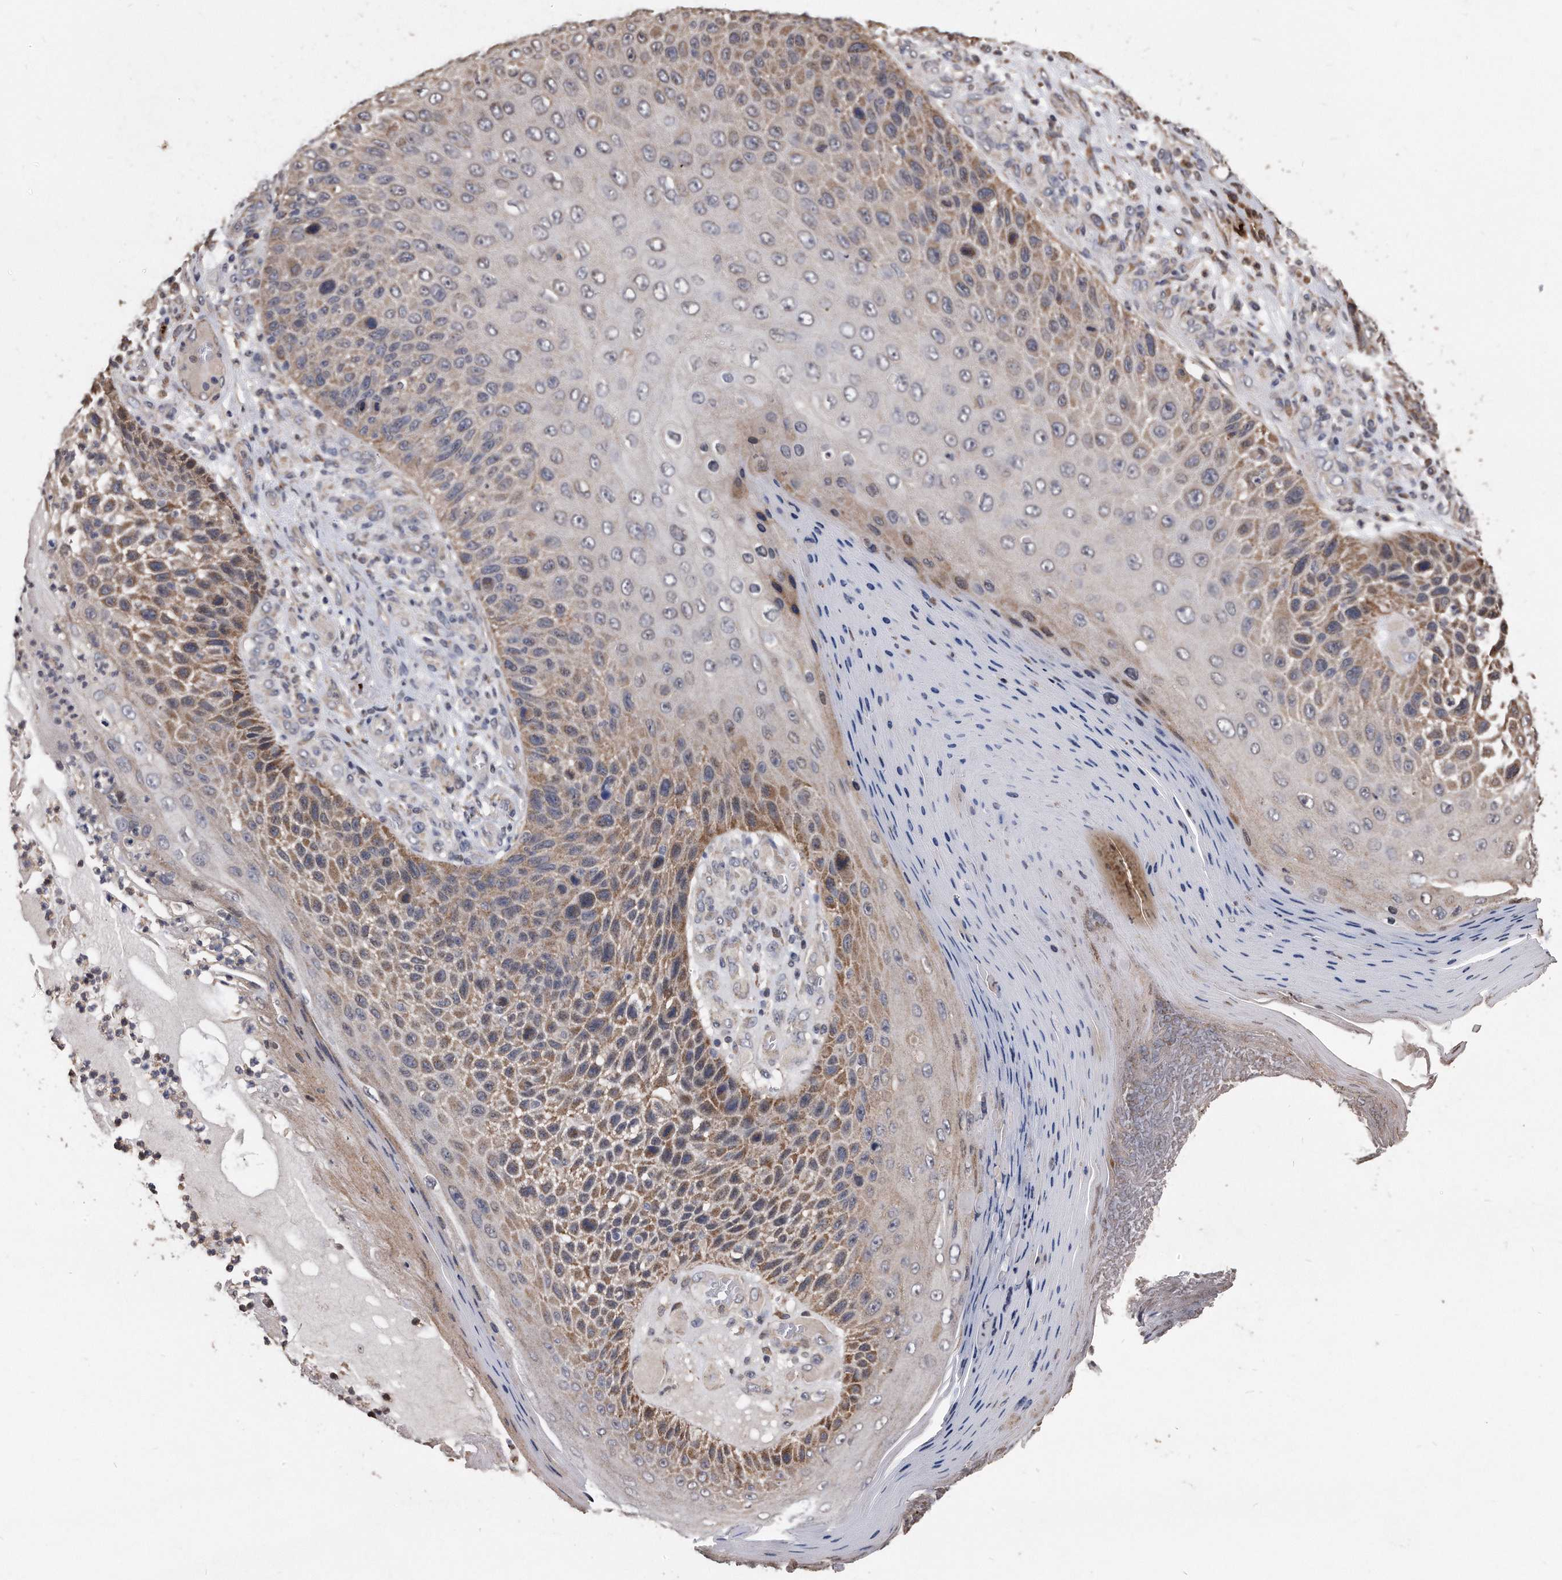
{"staining": {"intensity": "moderate", "quantity": "25%-75%", "location": "cytoplasmic/membranous"}, "tissue": "skin cancer", "cell_type": "Tumor cells", "image_type": "cancer", "snomed": [{"axis": "morphology", "description": "Squamous cell carcinoma, NOS"}, {"axis": "topography", "description": "Skin"}], "caption": "This image reveals immunohistochemistry staining of skin cancer, with medium moderate cytoplasmic/membranous staining in approximately 25%-75% of tumor cells.", "gene": "IL20RA", "patient": {"sex": "female", "age": 88}}